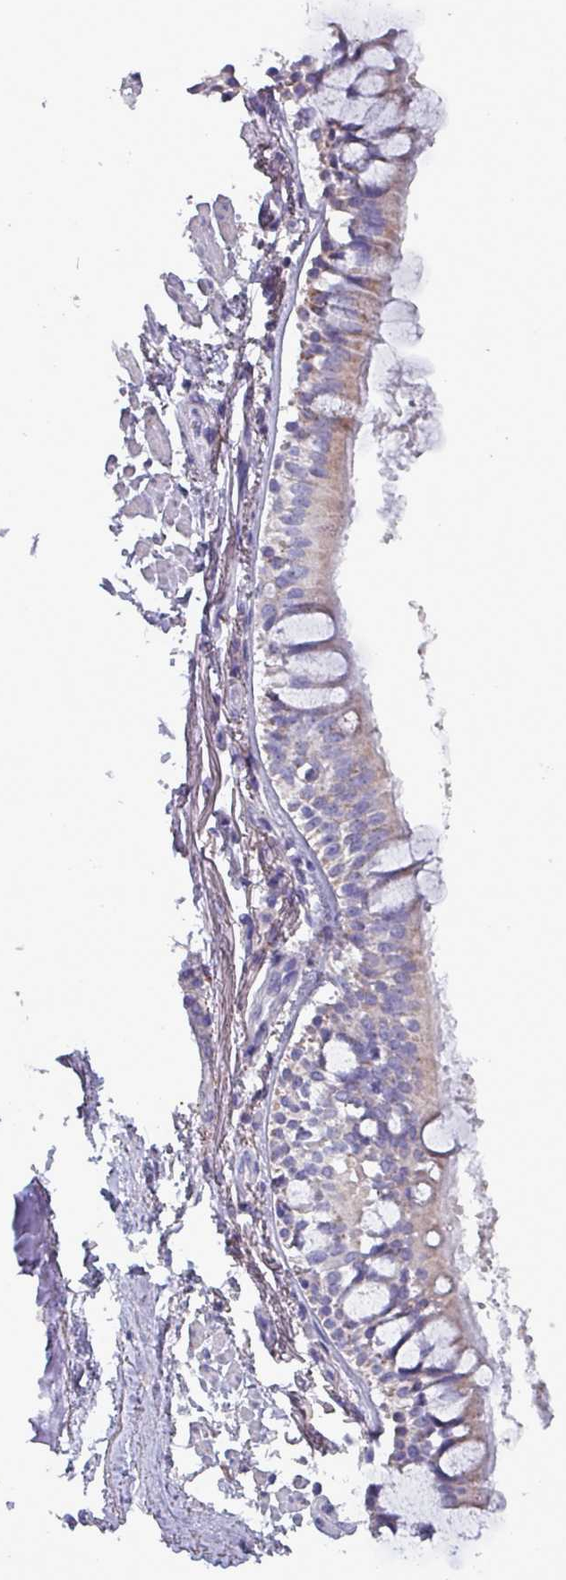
{"staining": {"intensity": "weak", "quantity": "<25%", "location": "cytoplasmic/membranous"}, "tissue": "bronchus", "cell_type": "Respiratory epithelial cells", "image_type": "normal", "snomed": [{"axis": "morphology", "description": "Normal tissue, NOS"}, {"axis": "topography", "description": "Bronchus"}], "caption": "High magnification brightfield microscopy of benign bronchus stained with DAB (brown) and counterstained with hematoxylin (blue): respiratory epithelial cells show no significant expression. Nuclei are stained in blue.", "gene": "HSD3B7", "patient": {"sex": "male", "age": 70}}